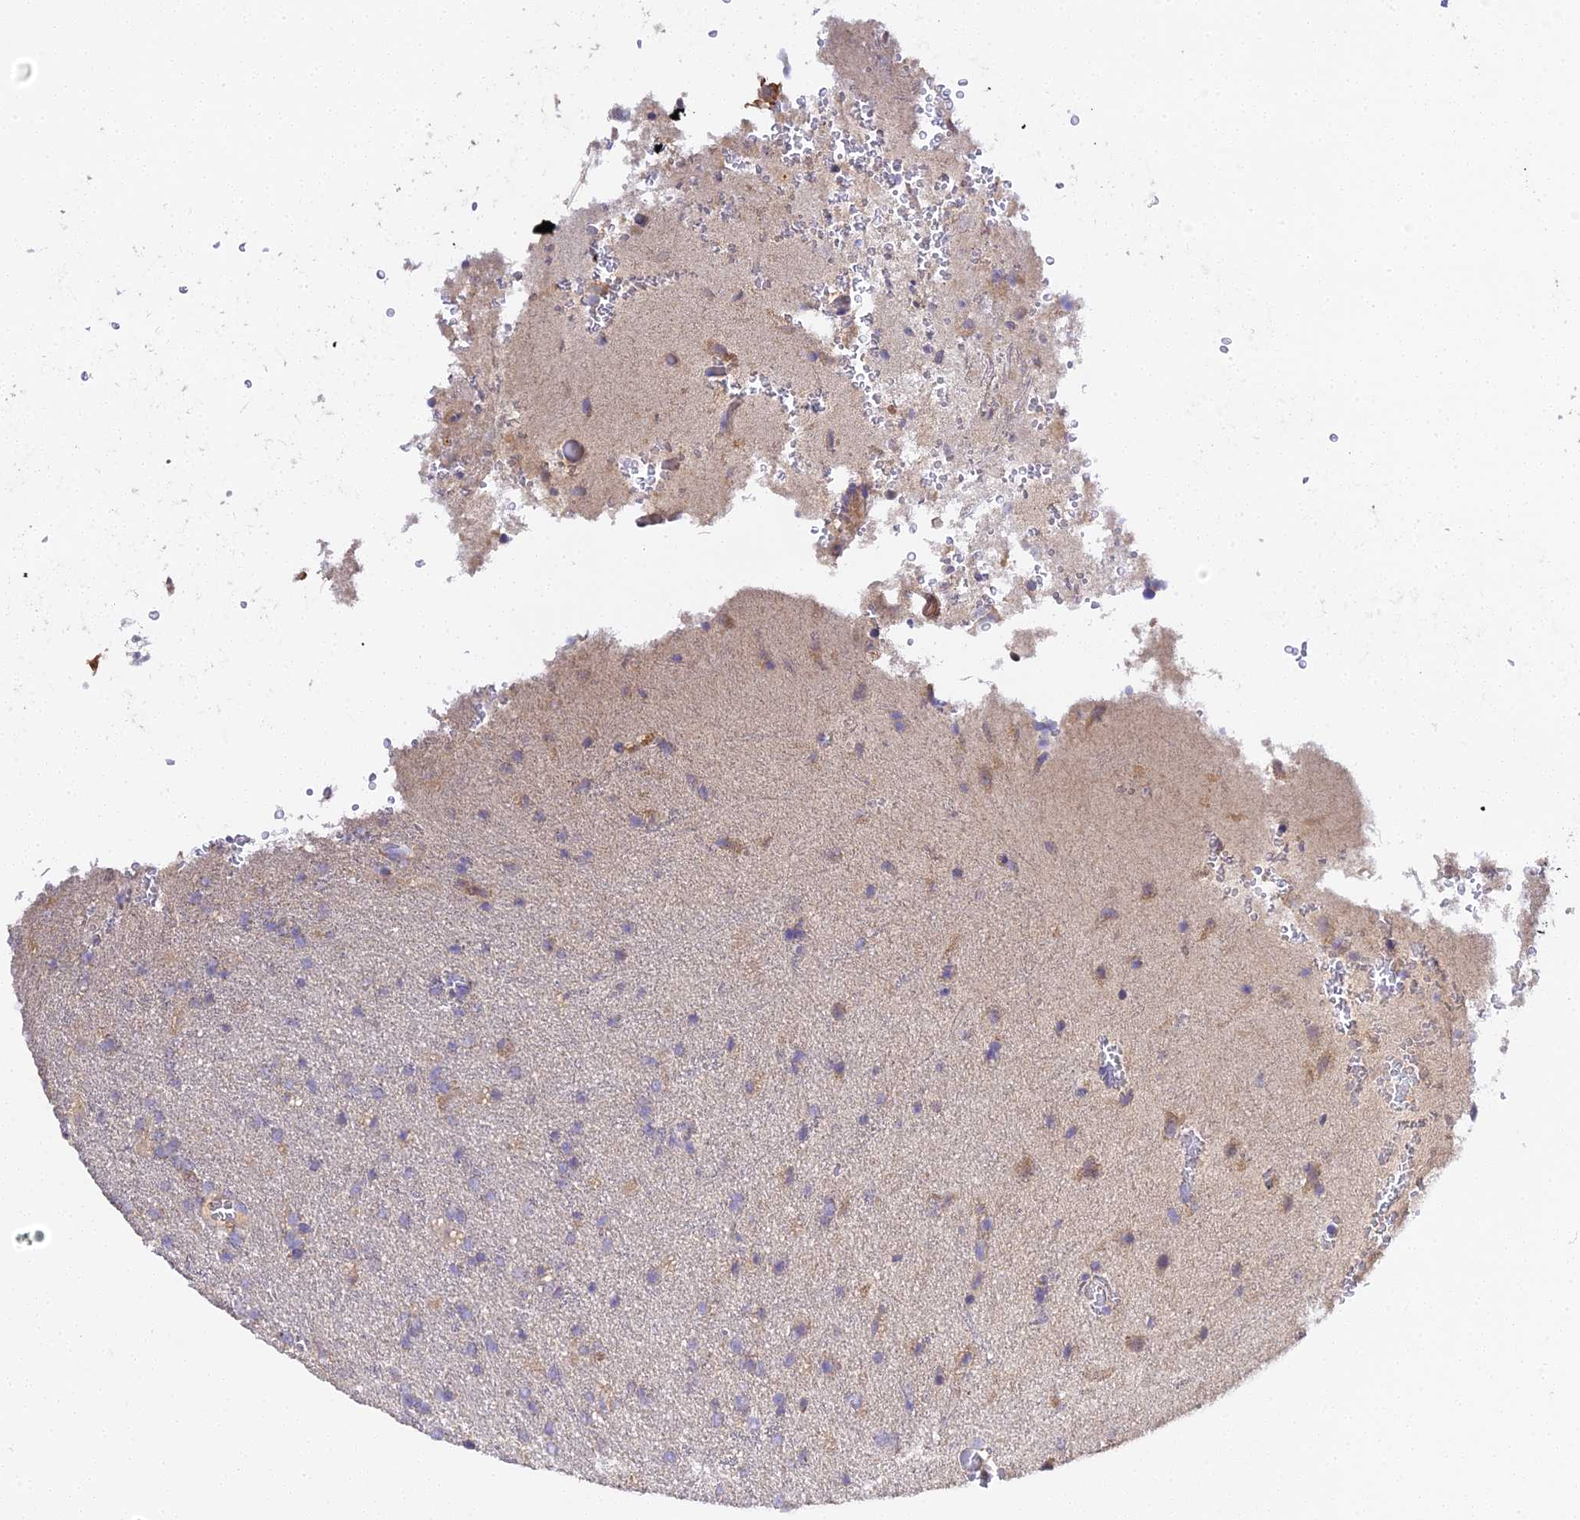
{"staining": {"intensity": "negative", "quantity": "none", "location": "none"}, "tissue": "glioma", "cell_type": "Tumor cells", "image_type": "cancer", "snomed": [{"axis": "morphology", "description": "Glioma, malignant, High grade"}, {"axis": "topography", "description": "Brain"}], "caption": "This photomicrograph is of glioma stained with IHC to label a protein in brown with the nuclei are counter-stained blue. There is no expression in tumor cells.", "gene": "SCX", "patient": {"sex": "female", "age": 74}}